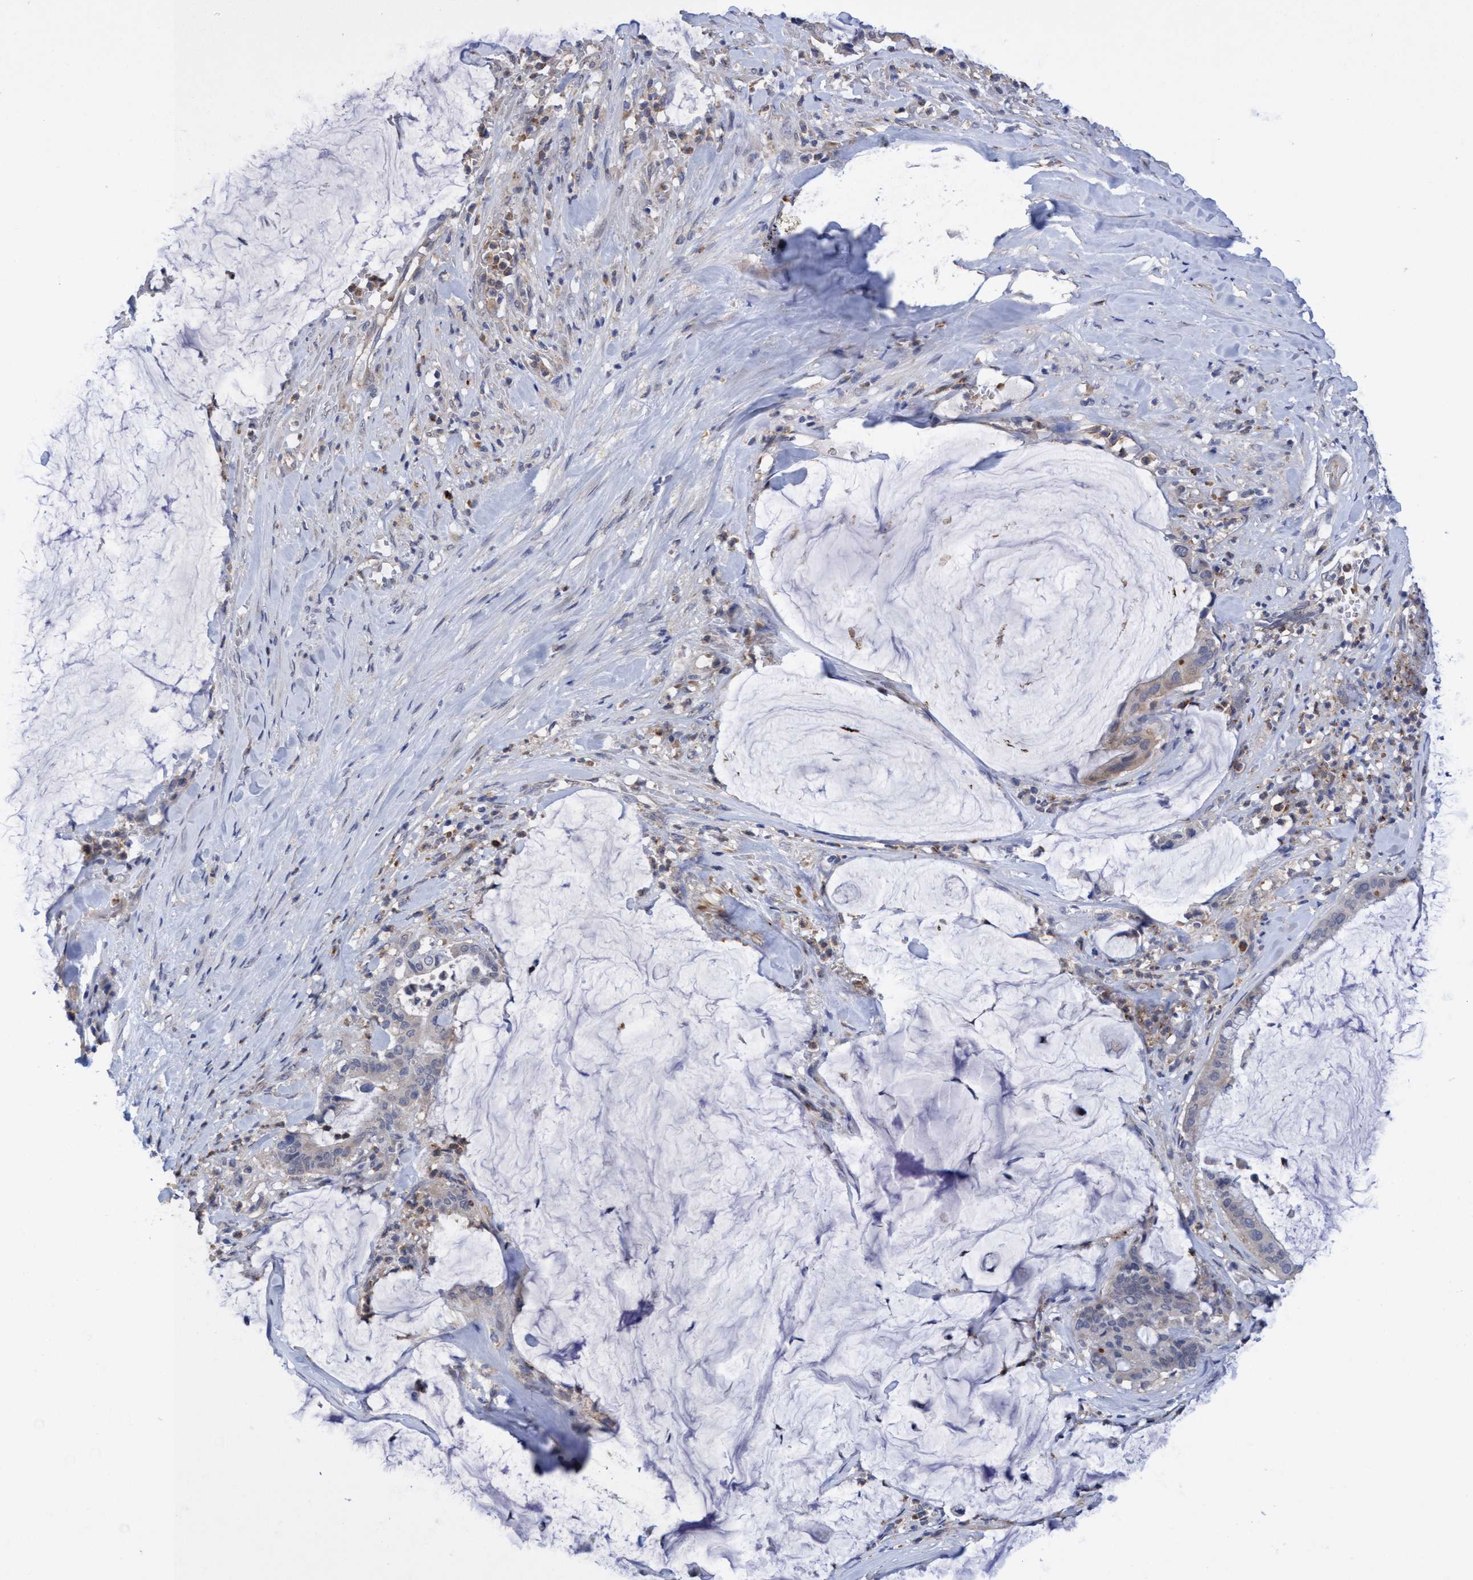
{"staining": {"intensity": "weak", "quantity": "<25%", "location": "cytoplasmic/membranous"}, "tissue": "pancreatic cancer", "cell_type": "Tumor cells", "image_type": "cancer", "snomed": [{"axis": "morphology", "description": "Adenocarcinoma, NOS"}, {"axis": "topography", "description": "Pancreas"}], "caption": "This is a histopathology image of IHC staining of pancreatic cancer, which shows no expression in tumor cells.", "gene": "SEMA4D", "patient": {"sex": "male", "age": 41}}